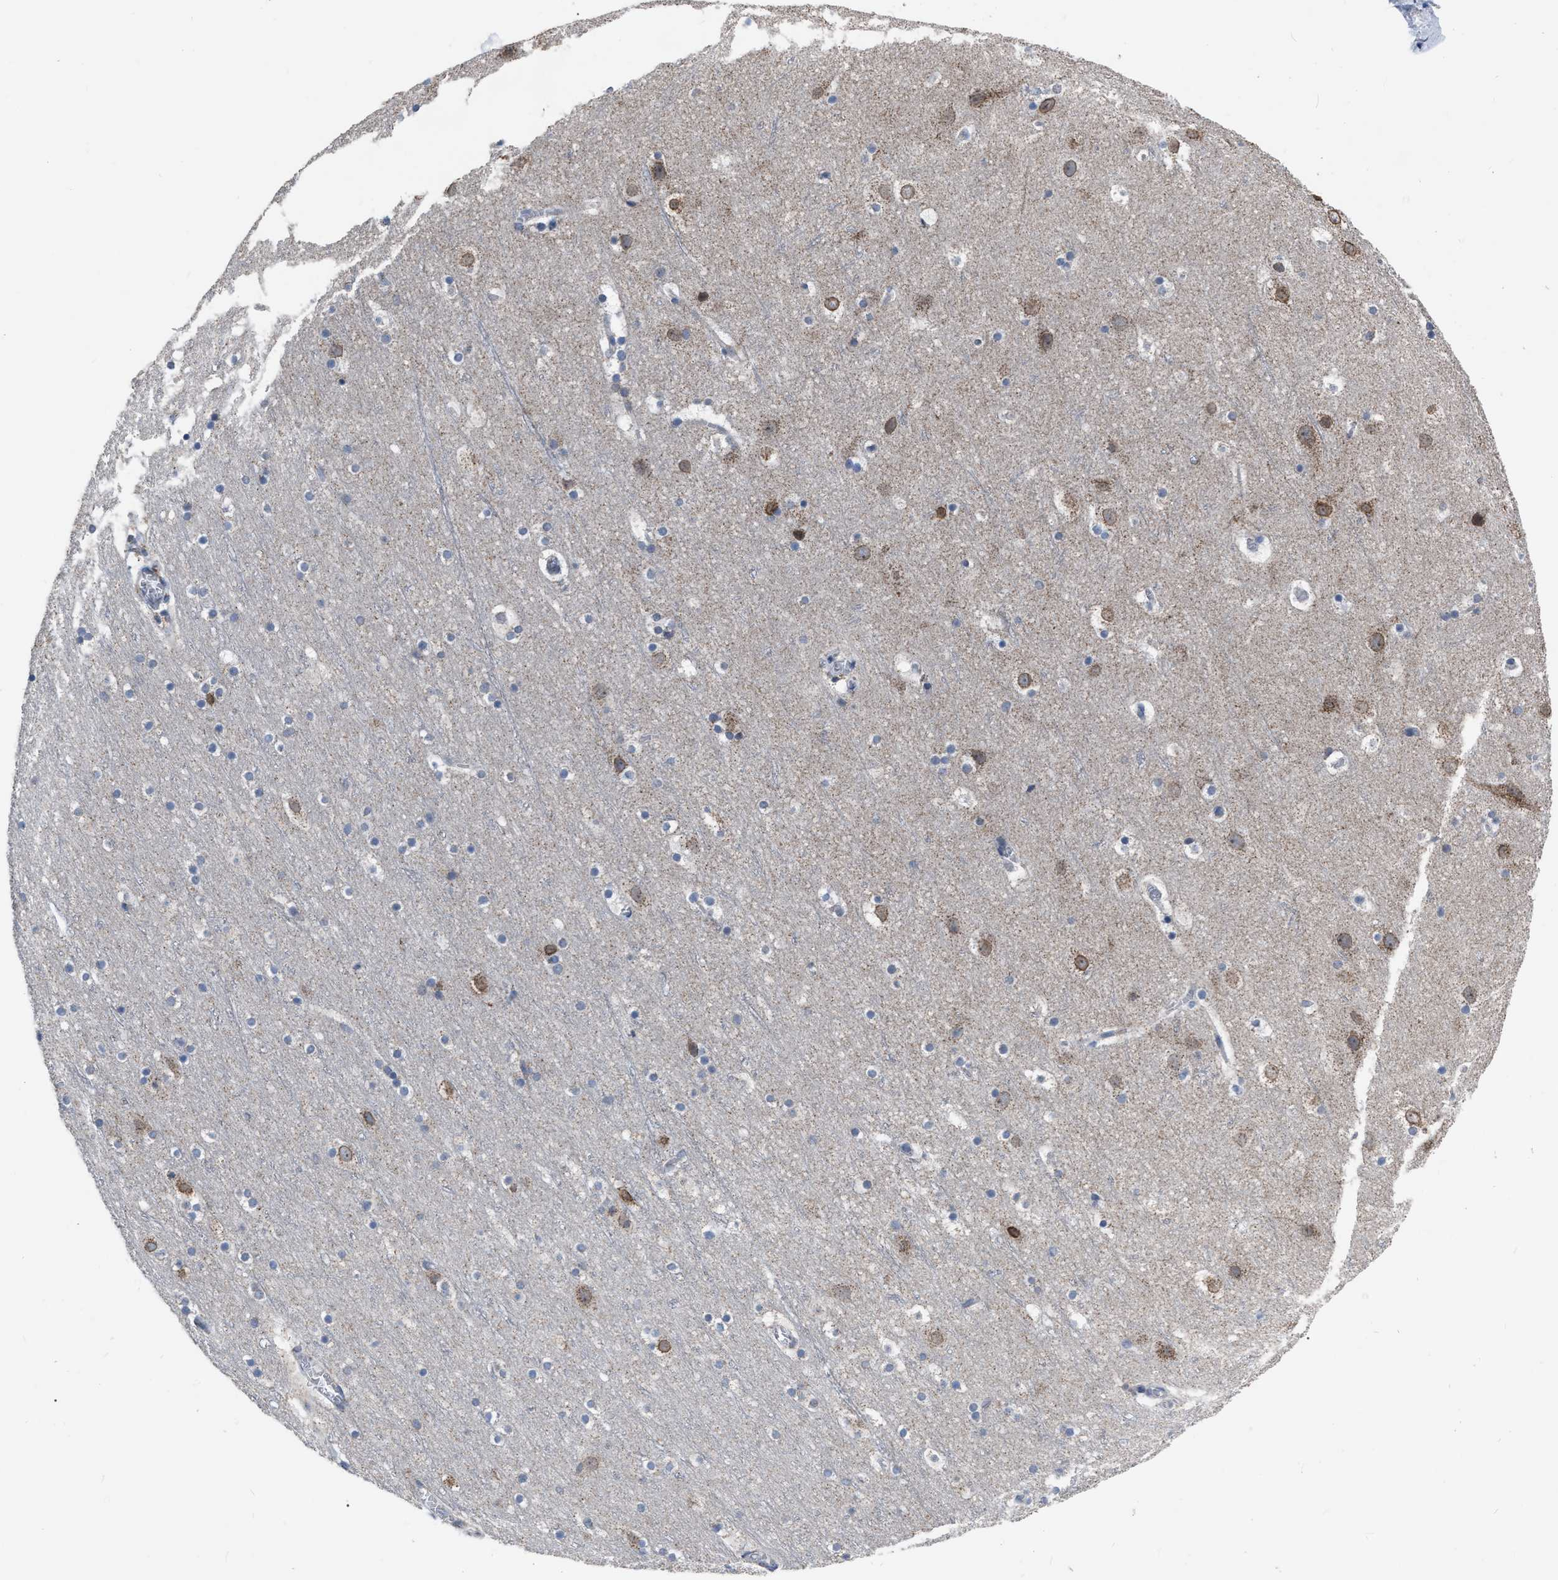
{"staining": {"intensity": "negative", "quantity": "none", "location": "none"}, "tissue": "cerebral cortex", "cell_type": "Endothelial cells", "image_type": "normal", "snomed": [{"axis": "morphology", "description": "Normal tissue, NOS"}, {"axis": "topography", "description": "Cerebral cortex"}], "caption": "DAB (3,3'-diaminobenzidine) immunohistochemical staining of benign human cerebral cortex demonstrates no significant positivity in endothelial cells. (DAB (3,3'-diaminobenzidine) IHC visualized using brightfield microscopy, high magnification).", "gene": "DDX56", "patient": {"sex": "male", "age": 45}}